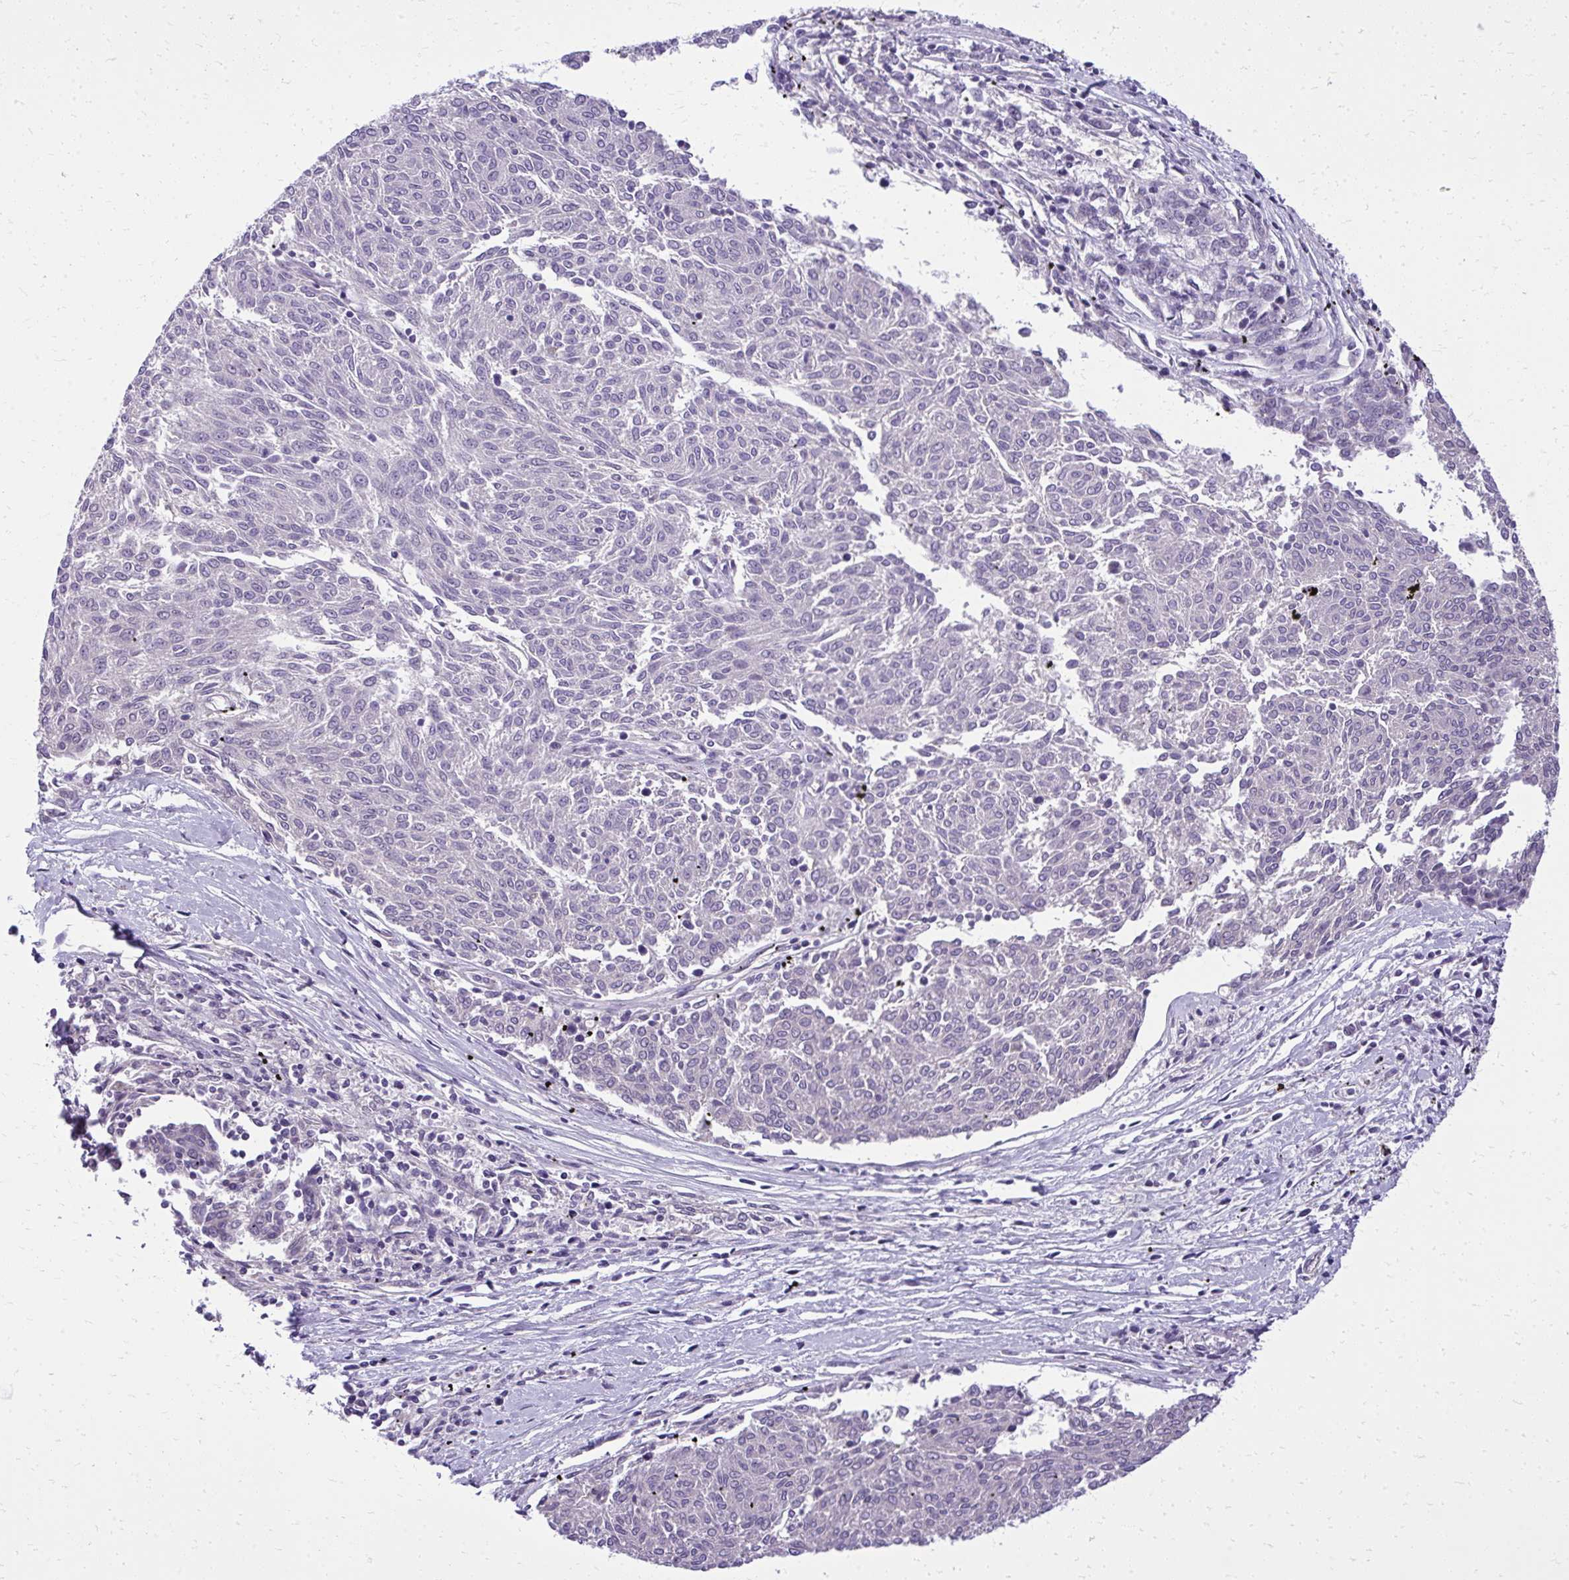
{"staining": {"intensity": "negative", "quantity": "none", "location": "none"}, "tissue": "melanoma", "cell_type": "Tumor cells", "image_type": "cancer", "snomed": [{"axis": "morphology", "description": "Malignant melanoma, NOS"}, {"axis": "topography", "description": "Skin"}], "caption": "Malignant melanoma stained for a protein using immunohistochemistry (IHC) reveals no expression tumor cells.", "gene": "RUNDC3B", "patient": {"sex": "female", "age": 72}}